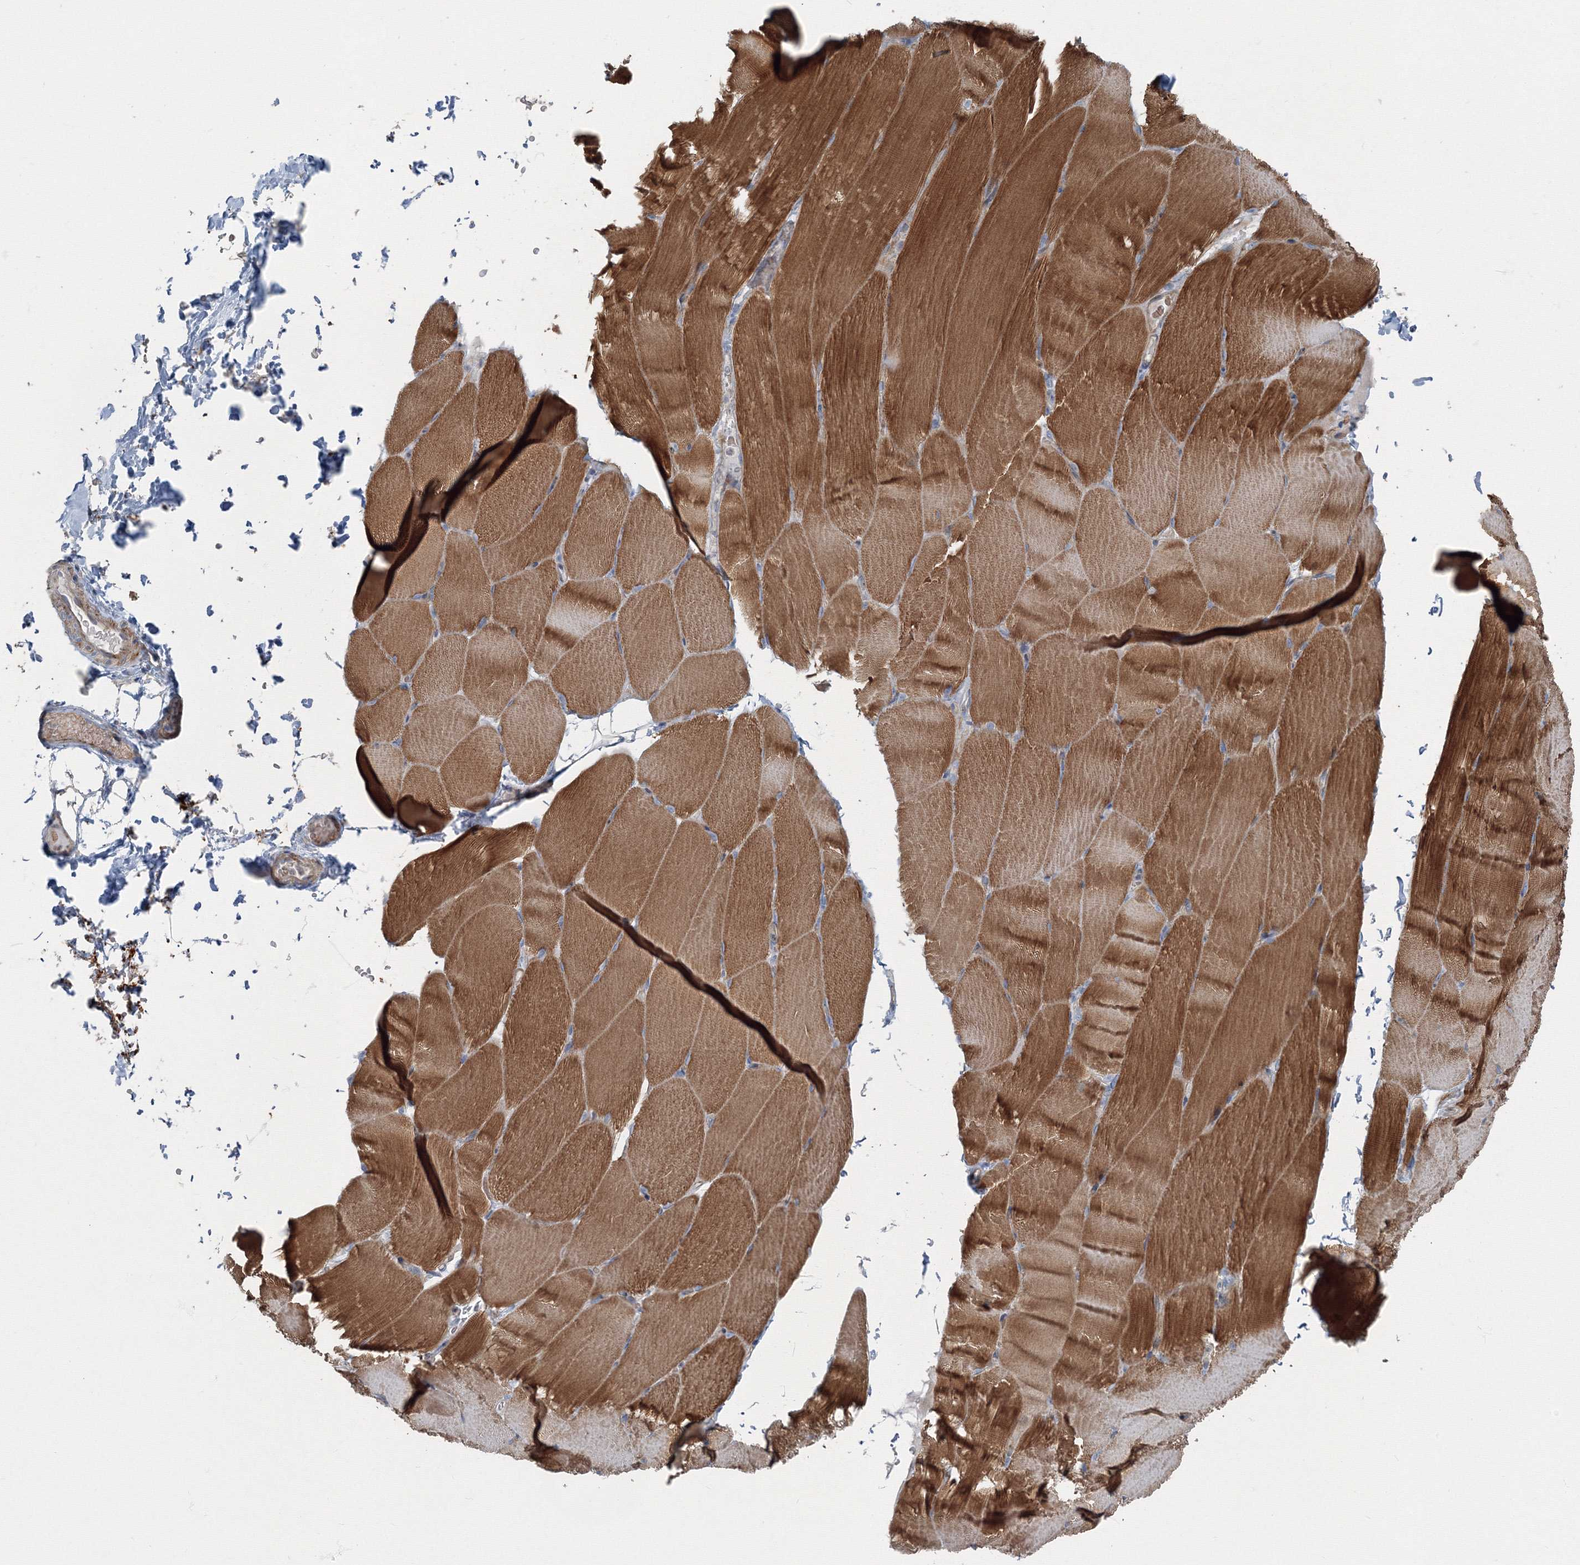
{"staining": {"intensity": "moderate", "quantity": ">75%", "location": "cytoplasmic/membranous"}, "tissue": "skeletal muscle", "cell_type": "Myocytes", "image_type": "normal", "snomed": [{"axis": "morphology", "description": "Normal tissue, NOS"}, {"axis": "topography", "description": "Skeletal muscle"}, {"axis": "topography", "description": "Parathyroid gland"}], "caption": "Immunohistochemistry staining of benign skeletal muscle, which displays medium levels of moderate cytoplasmic/membranous staining in about >75% of myocytes indicating moderate cytoplasmic/membranous protein expression. The staining was performed using DAB (brown) for protein detection and nuclei were counterstained in hematoxylin (blue).", "gene": "AASDH", "patient": {"sex": "female", "age": 37}}